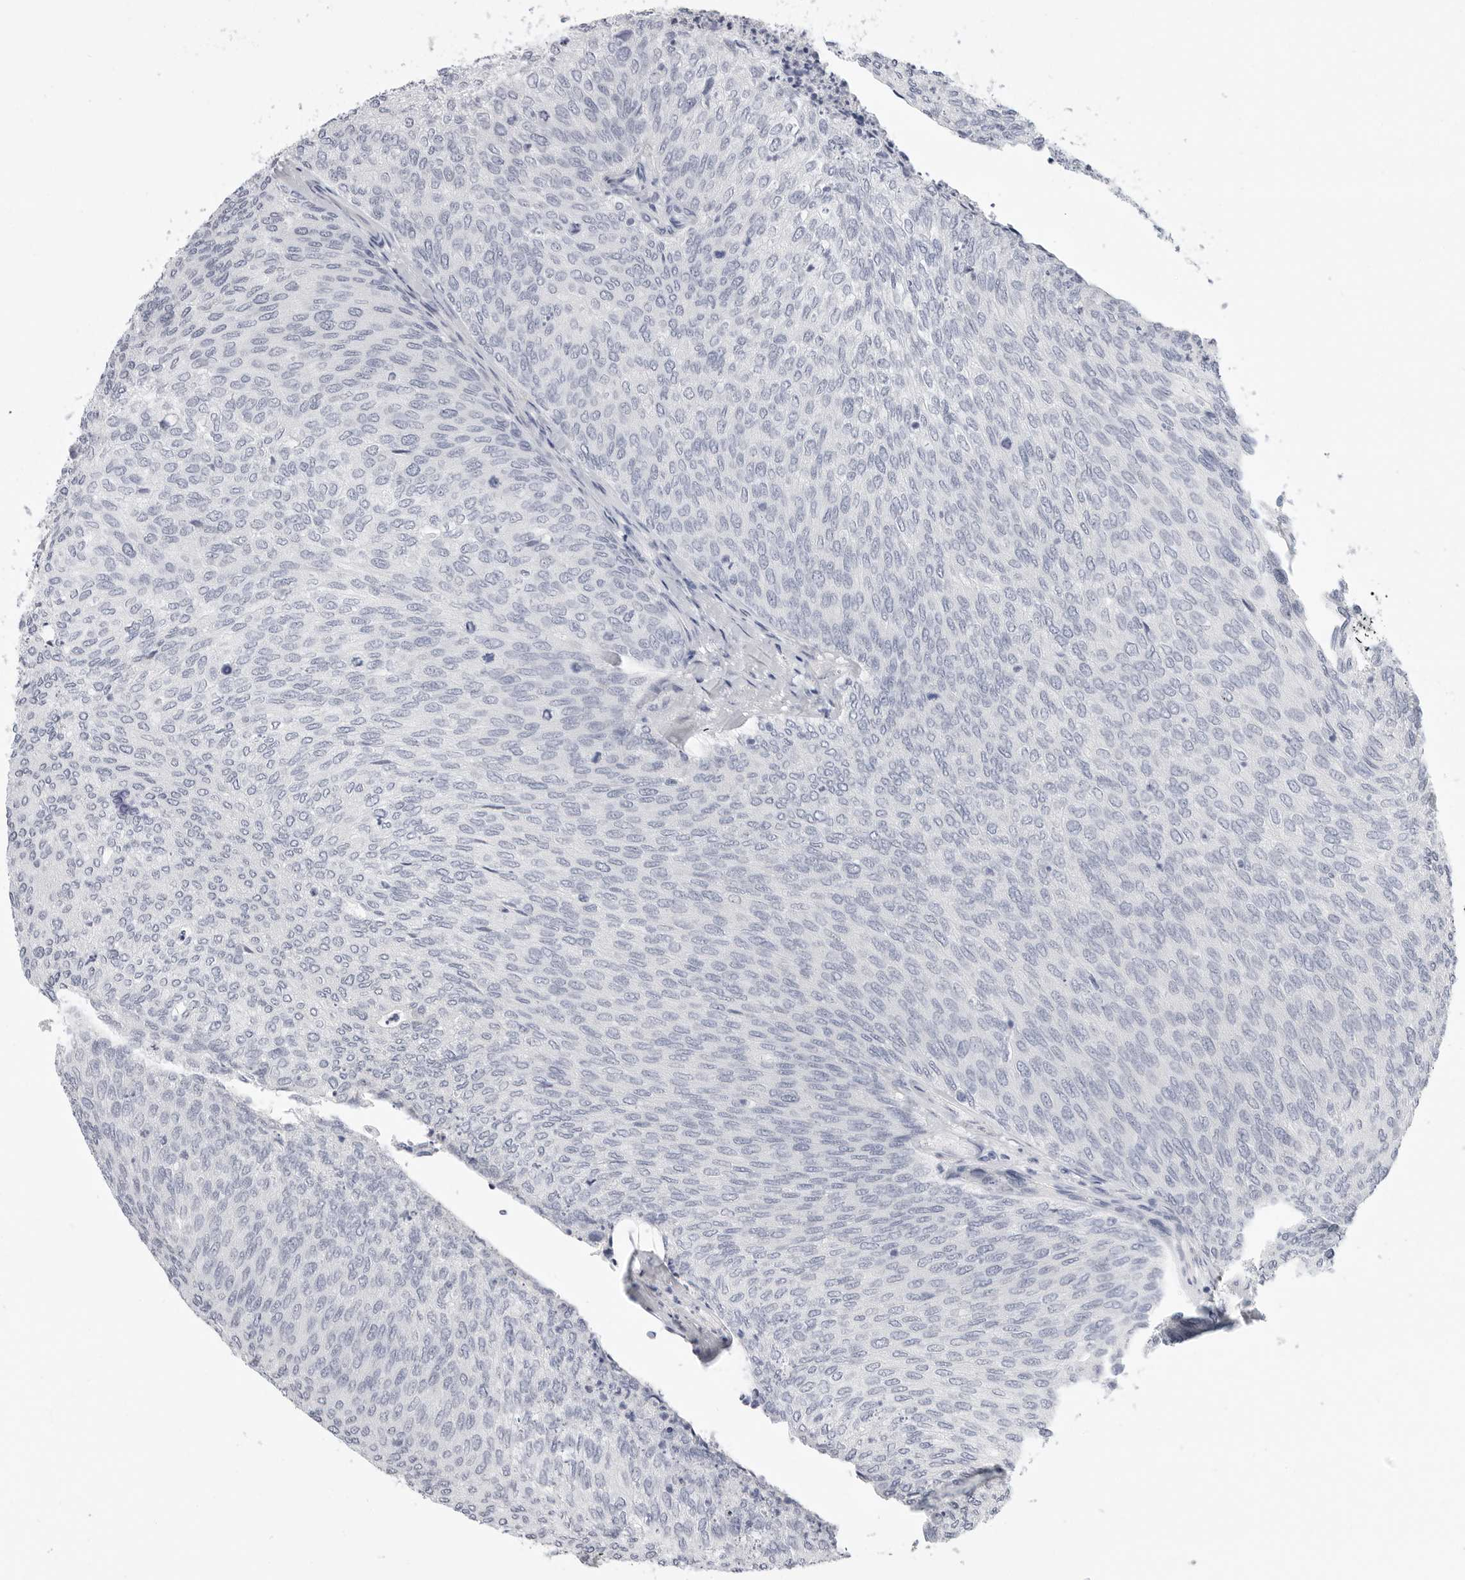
{"staining": {"intensity": "negative", "quantity": "none", "location": "none"}, "tissue": "urothelial cancer", "cell_type": "Tumor cells", "image_type": "cancer", "snomed": [{"axis": "morphology", "description": "Urothelial carcinoma, Low grade"}, {"axis": "topography", "description": "Urinary bladder"}], "caption": "Immunohistochemistry histopathology image of urothelial carcinoma (low-grade) stained for a protein (brown), which demonstrates no expression in tumor cells. The staining is performed using DAB brown chromogen with nuclei counter-stained in using hematoxylin.", "gene": "PLN", "patient": {"sex": "female", "age": 79}}